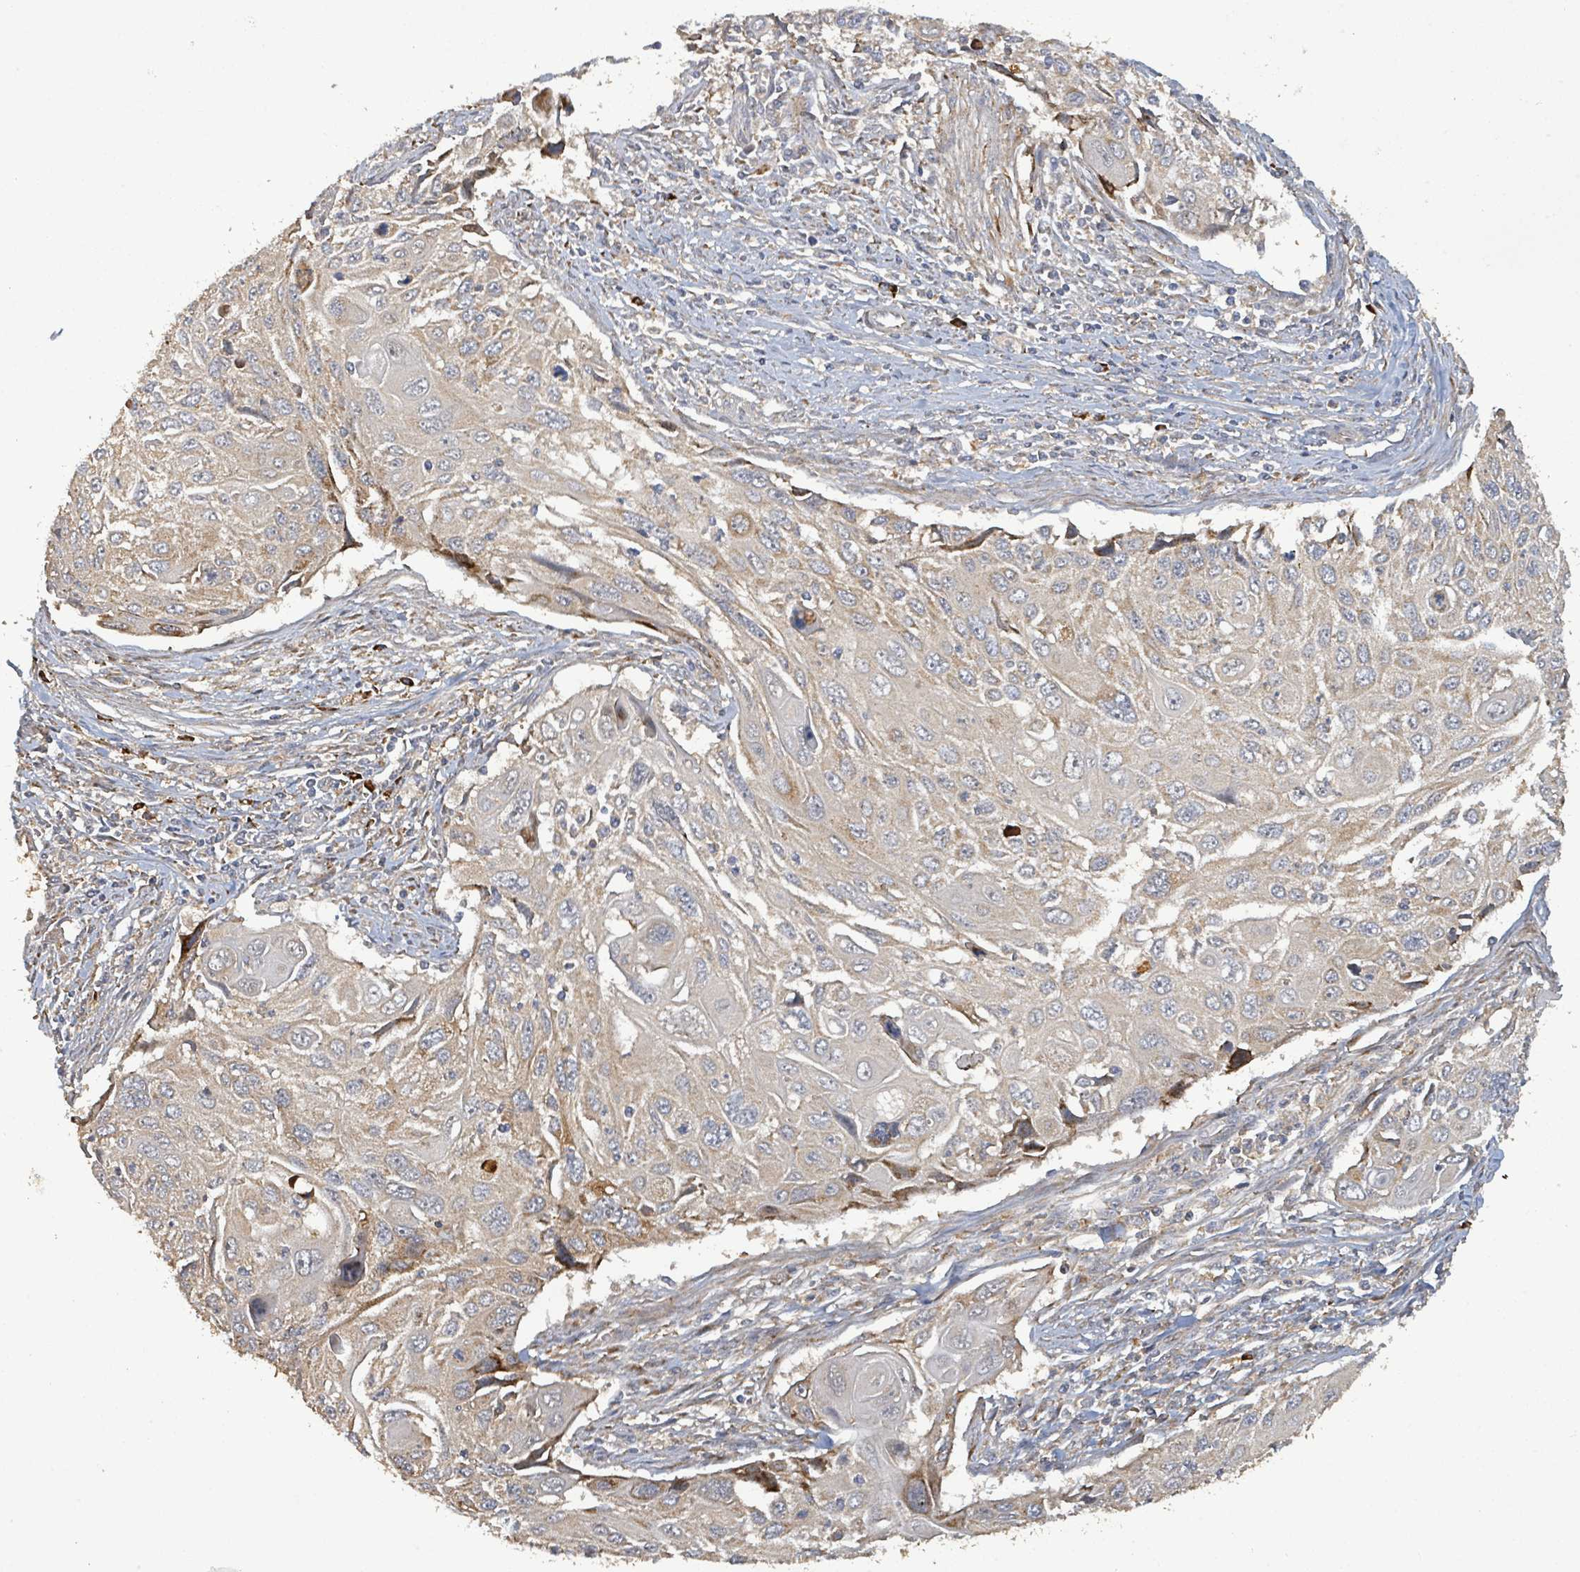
{"staining": {"intensity": "weak", "quantity": "<25%", "location": "cytoplasmic/membranous"}, "tissue": "cervical cancer", "cell_type": "Tumor cells", "image_type": "cancer", "snomed": [{"axis": "morphology", "description": "Squamous cell carcinoma, NOS"}, {"axis": "topography", "description": "Cervix"}], "caption": "This is a photomicrograph of immunohistochemistry staining of cervical cancer (squamous cell carcinoma), which shows no expression in tumor cells.", "gene": "STARD4", "patient": {"sex": "female", "age": 70}}